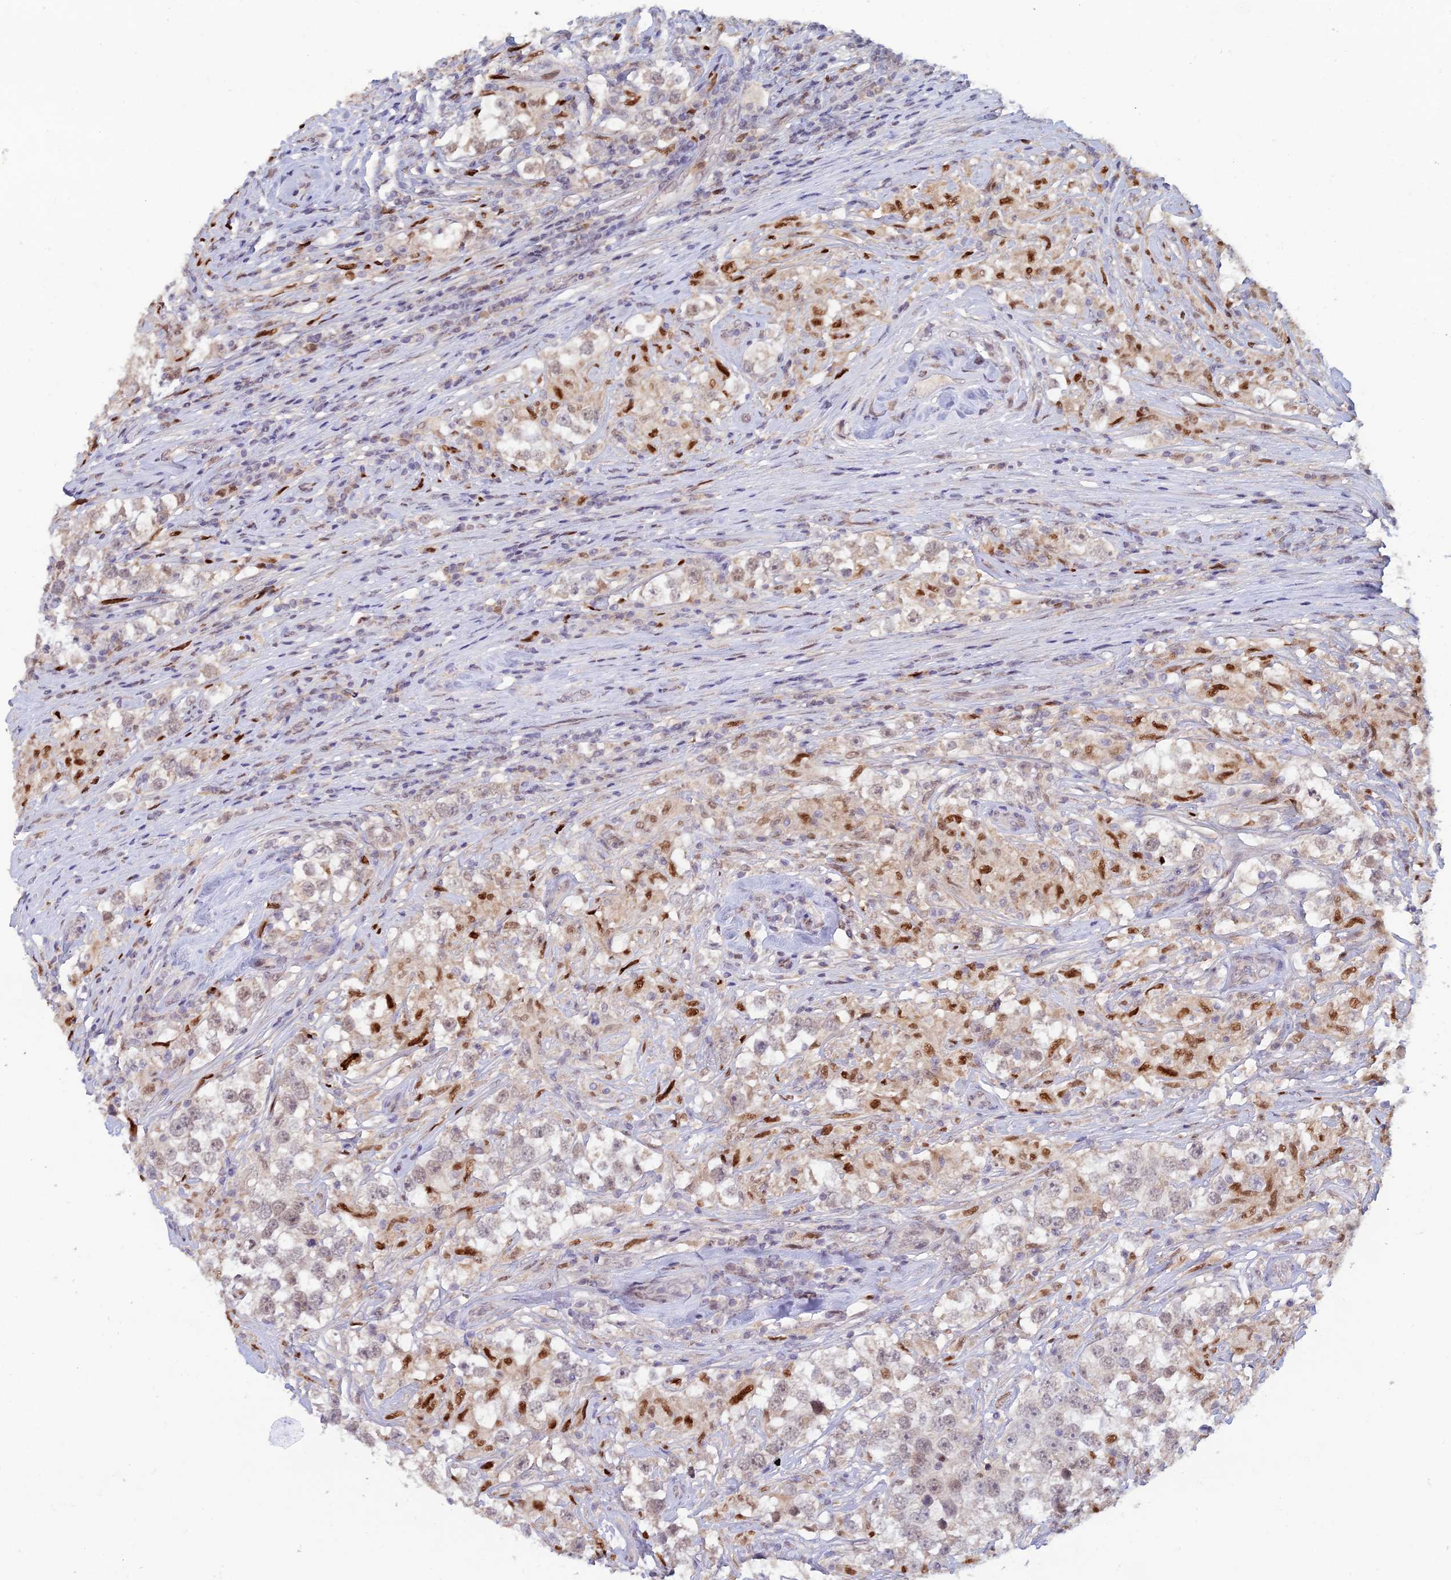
{"staining": {"intensity": "weak", "quantity": "25%-75%", "location": "nuclear"}, "tissue": "testis cancer", "cell_type": "Tumor cells", "image_type": "cancer", "snomed": [{"axis": "morphology", "description": "Seminoma, NOS"}, {"axis": "topography", "description": "Testis"}], "caption": "This histopathology image demonstrates testis cancer stained with IHC to label a protein in brown. The nuclear of tumor cells show weak positivity for the protein. Nuclei are counter-stained blue.", "gene": "FASTKD5", "patient": {"sex": "male", "age": 46}}